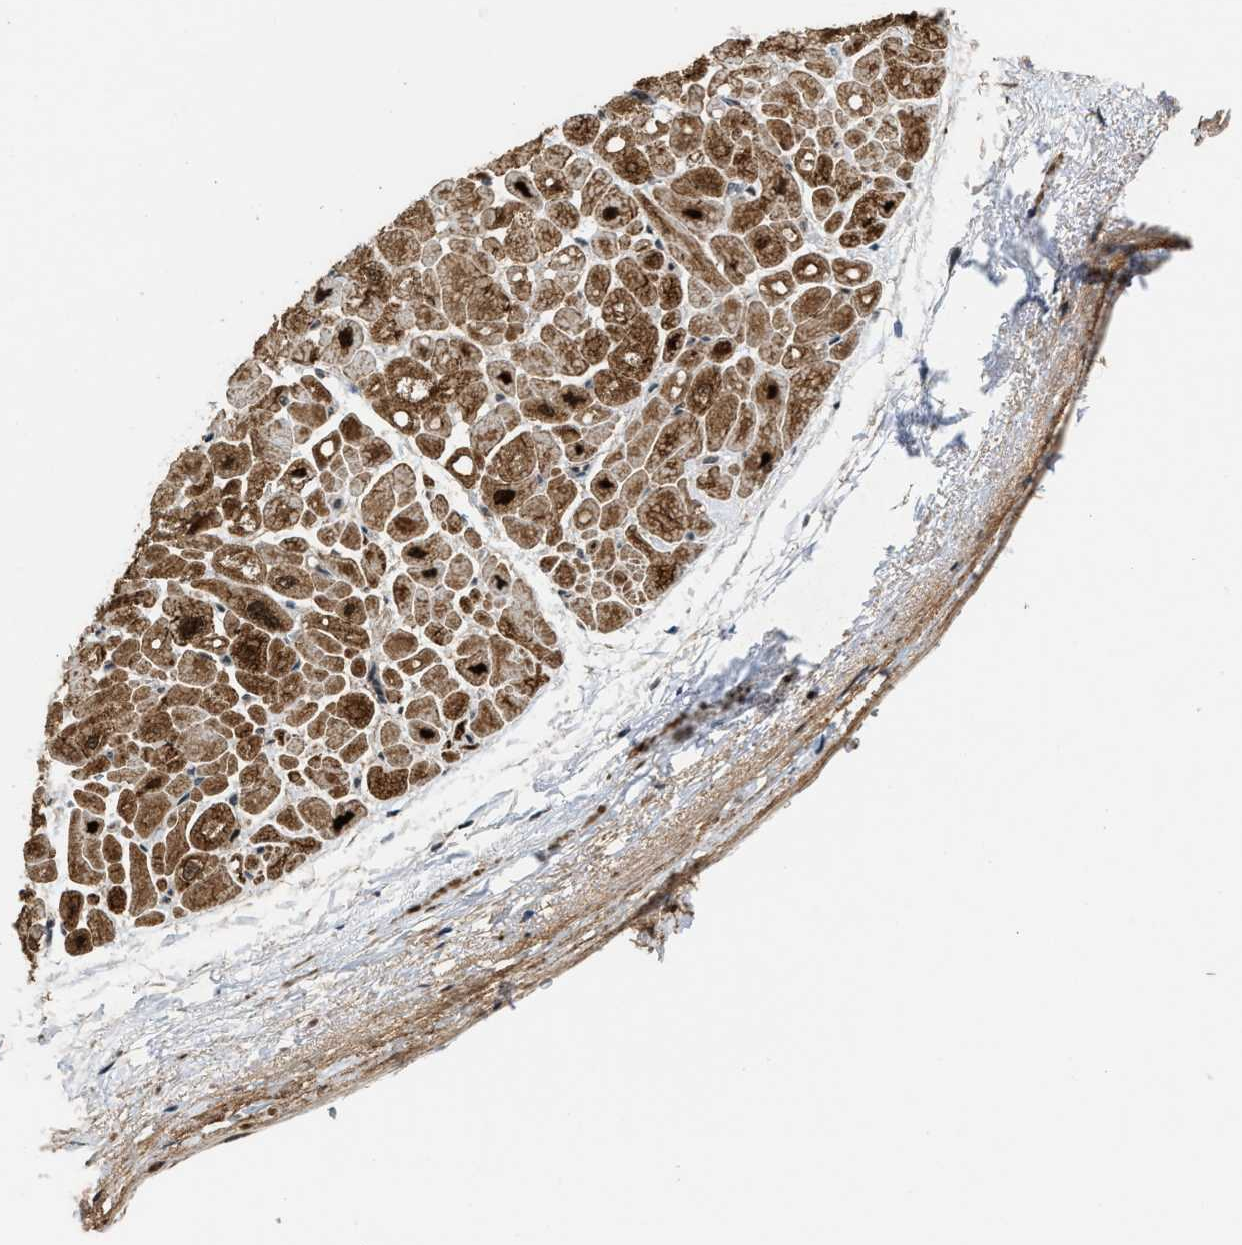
{"staining": {"intensity": "moderate", "quantity": ">75%", "location": "cytoplasmic/membranous"}, "tissue": "heart muscle", "cell_type": "Cardiomyocytes", "image_type": "normal", "snomed": [{"axis": "morphology", "description": "Normal tissue, NOS"}, {"axis": "topography", "description": "Heart"}], "caption": "Immunohistochemistry of normal human heart muscle demonstrates medium levels of moderate cytoplasmic/membranous expression in approximately >75% of cardiomyocytes.", "gene": "ZNF250", "patient": {"sex": "male", "age": 49}}